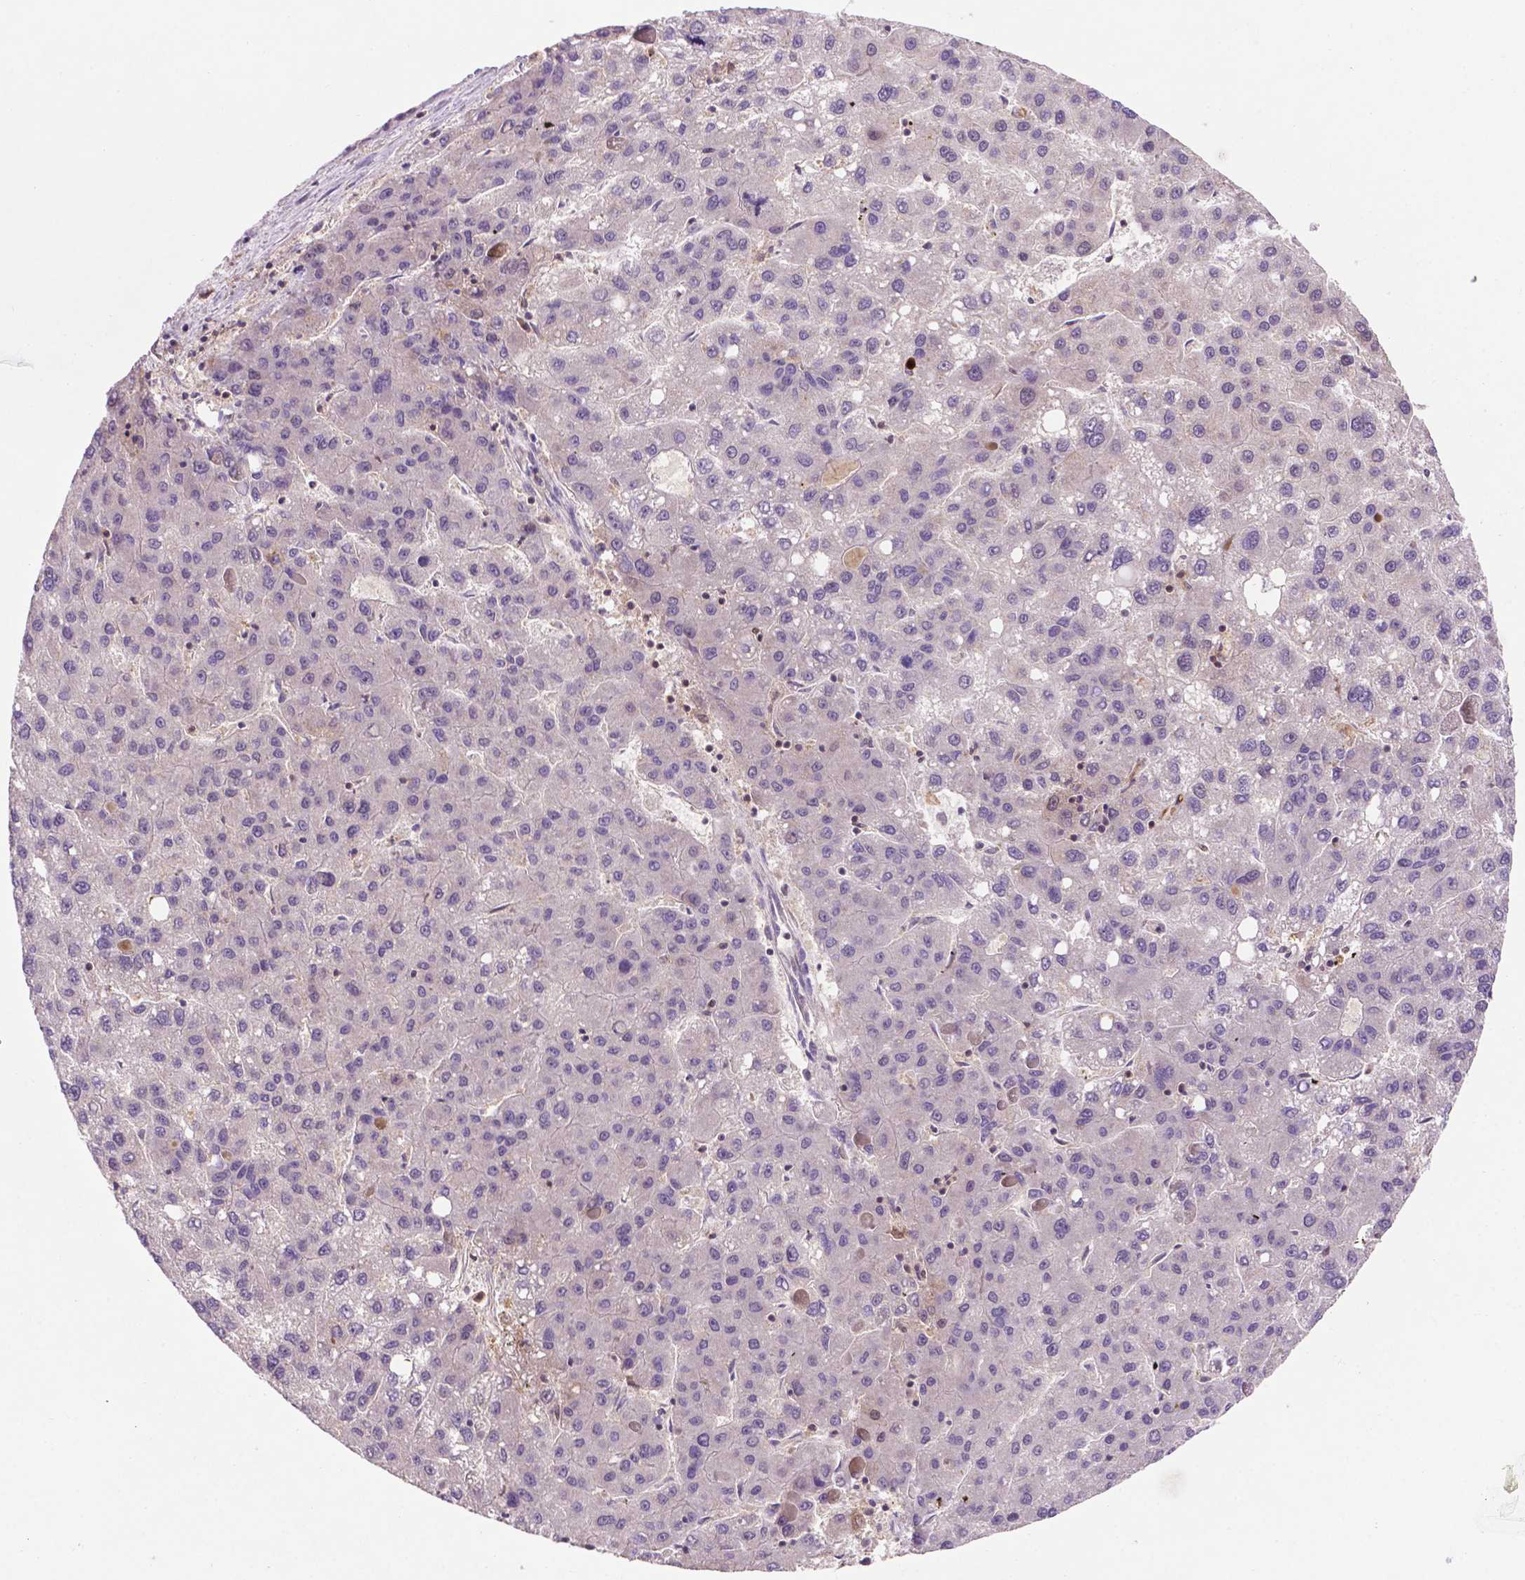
{"staining": {"intensity": "negative", "quantity": "none", "location": "none"}, "tissue": "liver cancer", "cell_type": "Tumor cells", "image_type": "cancer", "snomed": [{"axis": "morphology", "description": "Carcinoma, Hepatocellular, NOS"}, {"axis": "topography", "description": "Liver"}], "caption": "The image reveals no staining of tumor cells in liver cancer.", "gene": "UBE2L6", "patient": {"sex": "female", "age": 82}}